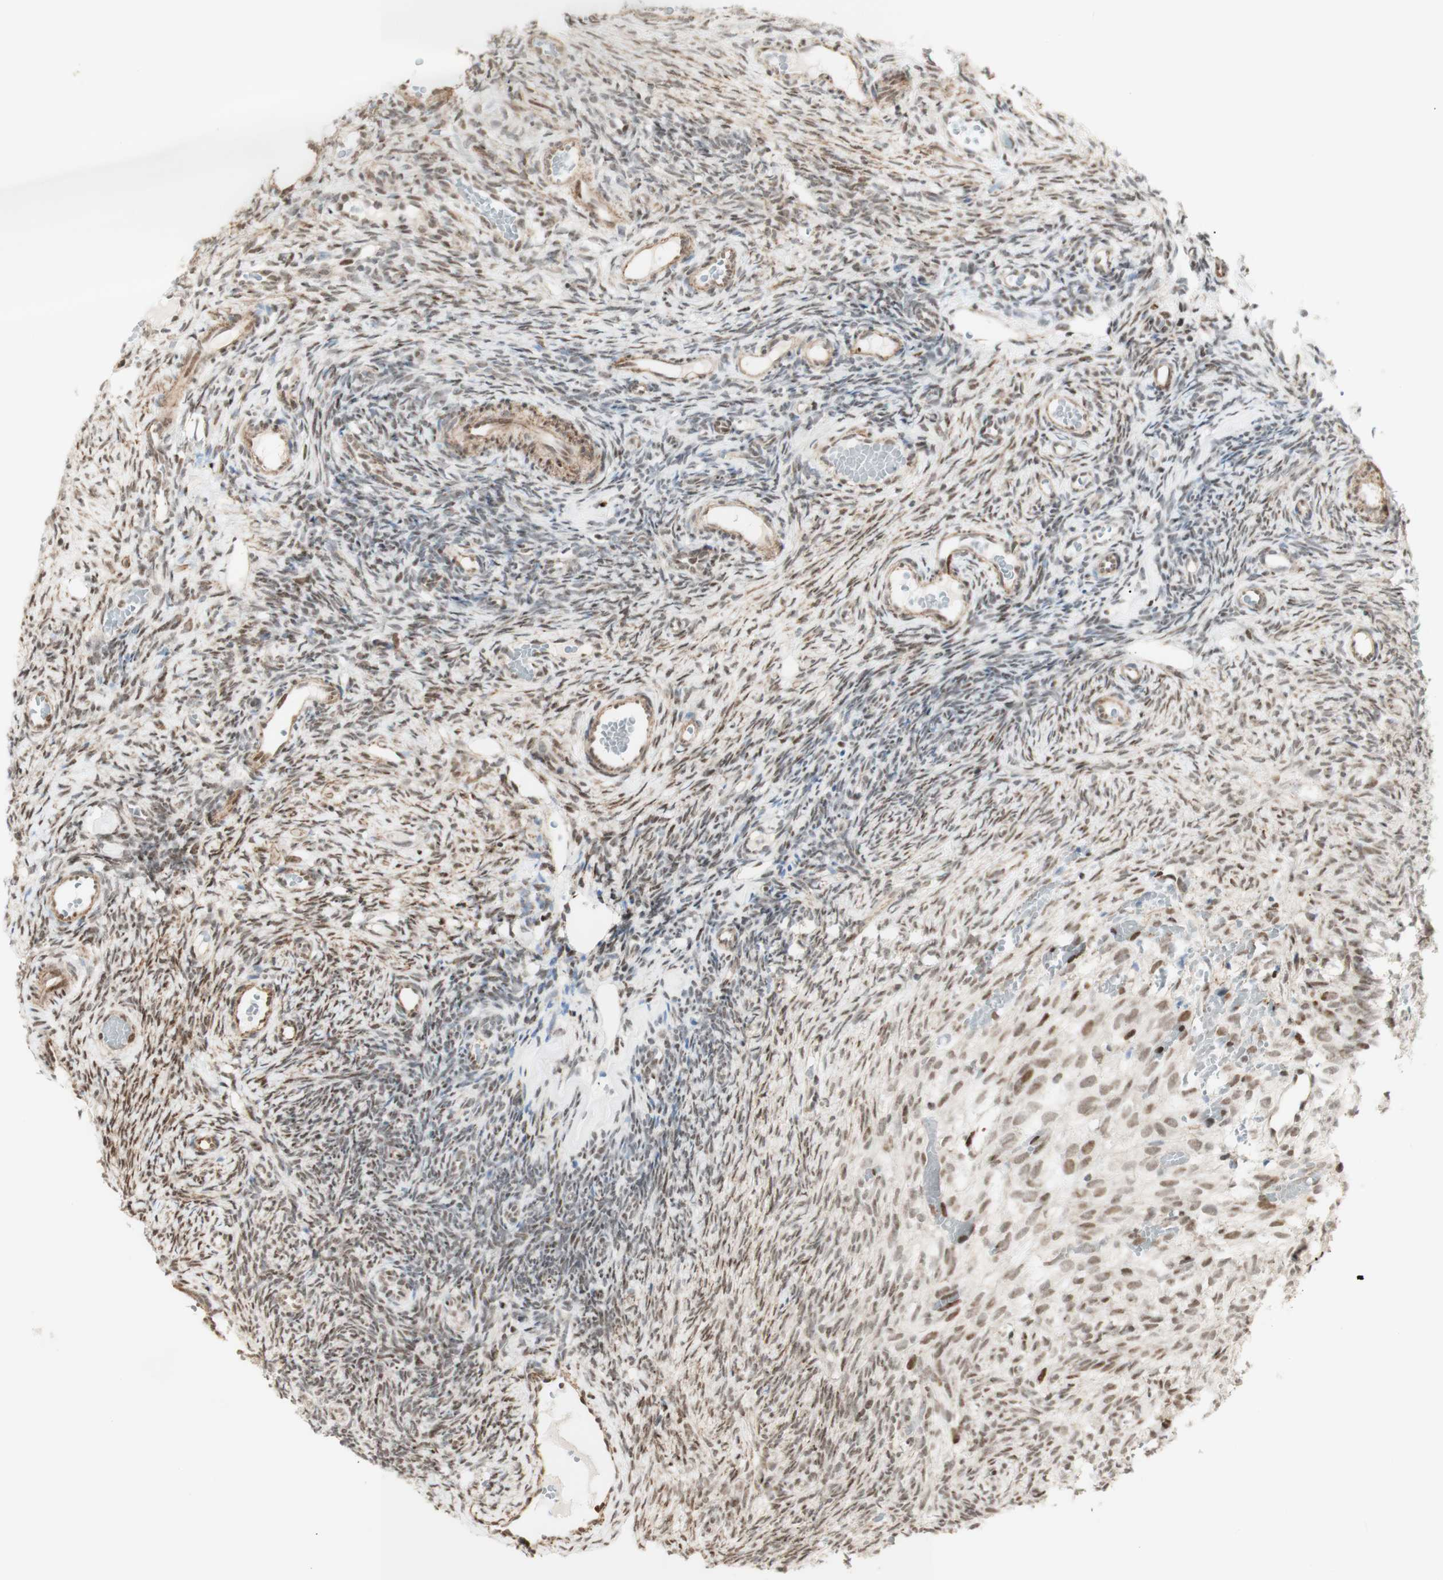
{"staining": {"intensity": "moderate", "quantity": "25%-75%", "location": "nuclear"}, "tissue": "ovary", "cell_type": "Ovarian stroma cells", "image_type": "normal", "snomed": [{"axis": "morphology", "description": "Normal tissue, NOS"}, {"axis": "topography", "description": "Ovary"}], "caption": "High-magnification brightfield microscopy of unremarkable ovary stained with DAB (brown) and counterstained with hematoxylin (blue). ovarian stroma cells exhibit moderate nuclear expression is seen in about25%-75% of cells. (Stains: DAB (3,3'-diaminobenzidine) in brown, nuclei in blue, Microscopy: brightfield microscopy at high magnification).", "gene": "ZMYM6", "patient": {"sex": "female", "age": 35}}